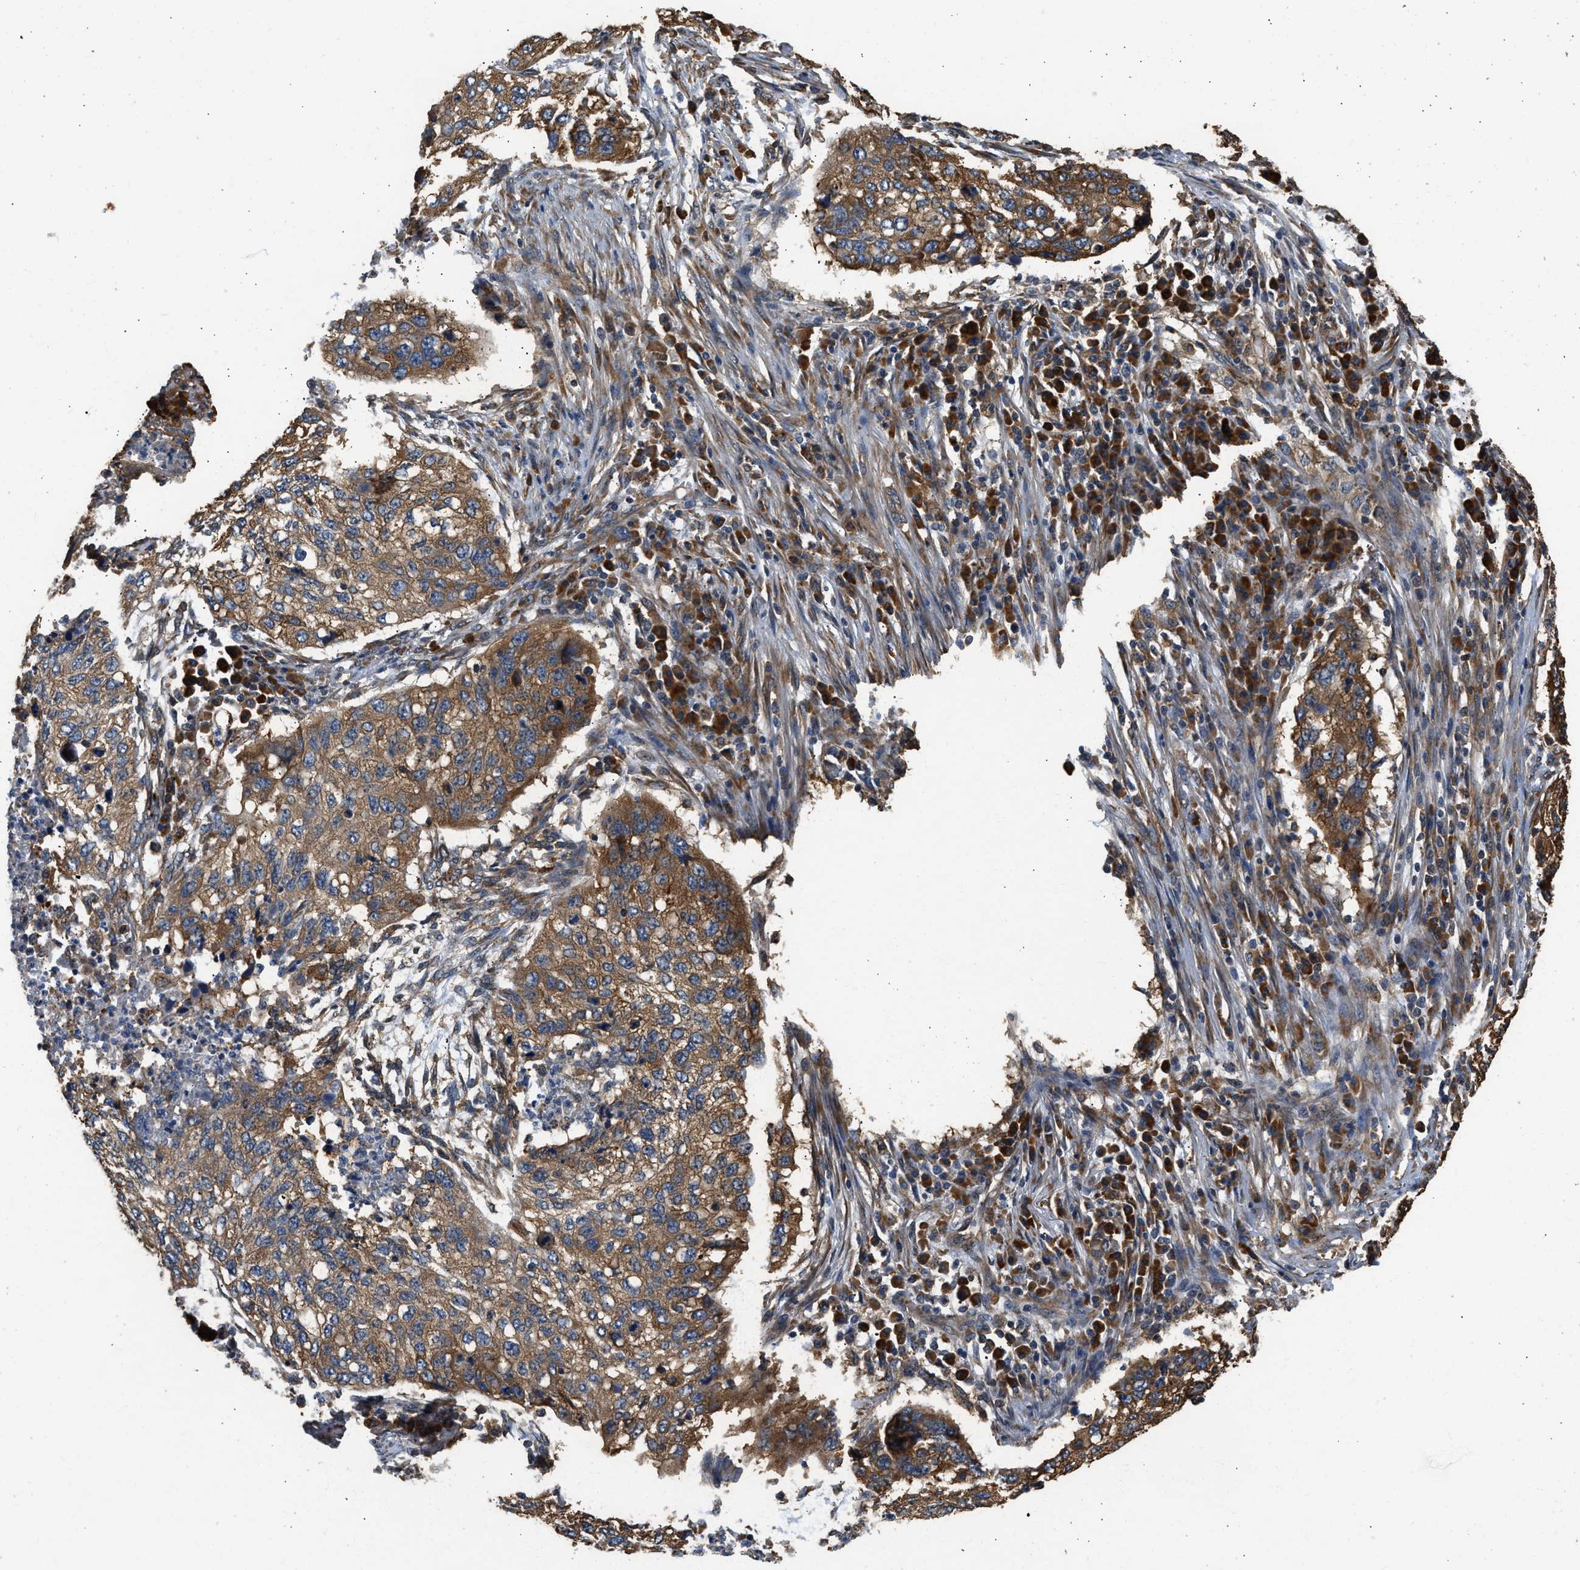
{"staining": {"intensity": "moderate", "quantity": ">75%", "location": "cytoplasmic/membranous"}, "tissue": "lung cancer", "cell_type": "Tumor cells", "image_type": "cancer", "snomed": [{"axis": "morphology", "description": "Squamous cell carcinoma, NOS"}, {"axis": "topography", "description": "Lung"}], "caption": "A photomicrograph showing moderate cytoplasmic/membranous staining in approximately >75% of tumor cells in lung squamous cell carcinoma, as visualized by brown immunohistochemical staining.", "gene": "SLC36A4", "patient": {"sex": "female", "age": 63}}